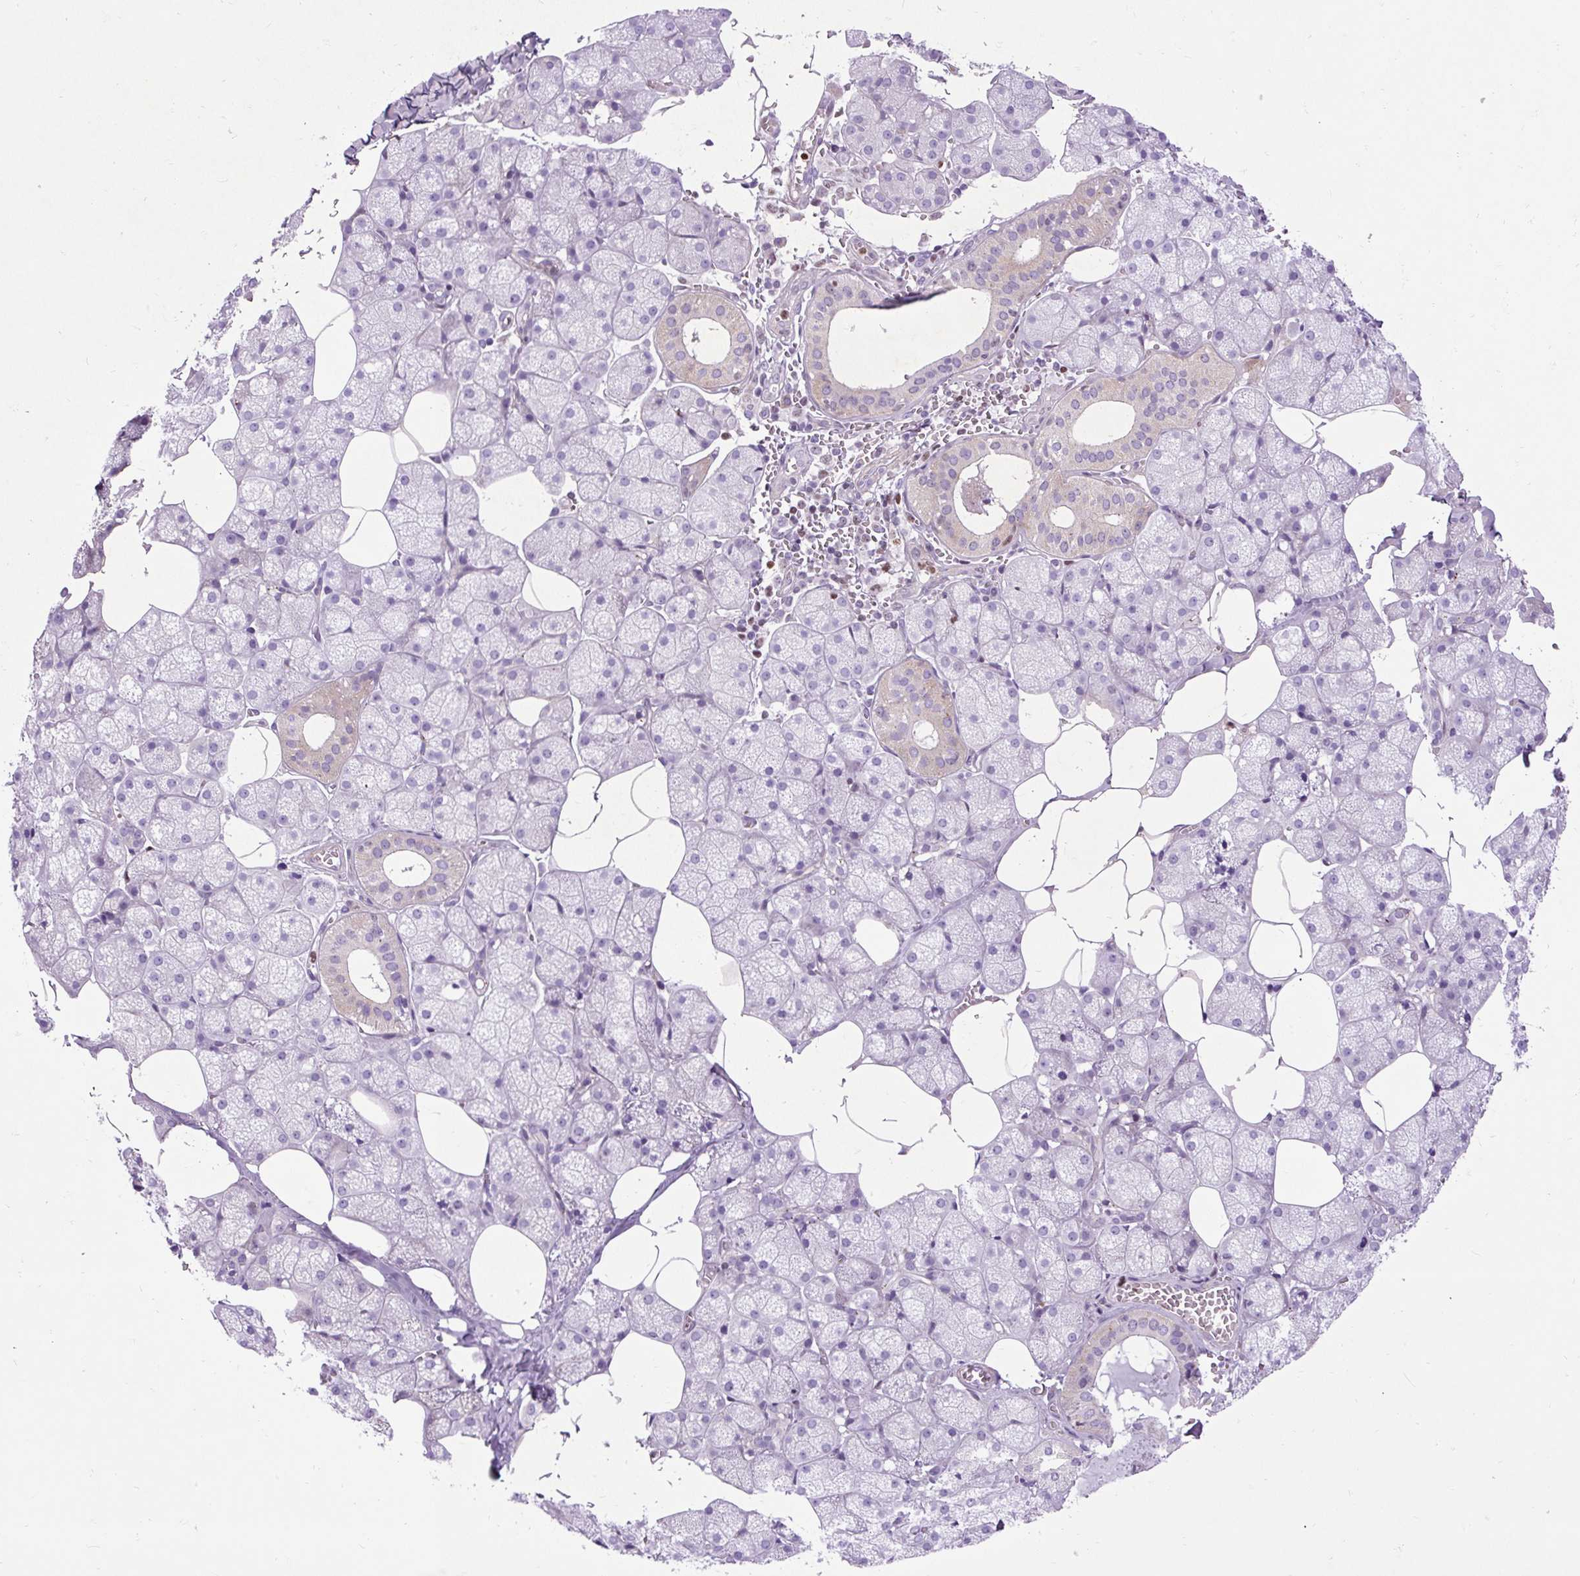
{"staining": {"intensity": "negative", "quantity": "none", "location": "none"}, "tissue": "salivary gland", "cell_type": "Glandular cells", "image_type": "normal", "snomed": [{"axis": "morphology", "description": "Normal tissue, NOS"}, {"axis": "topography", "description": "Salivary gland"}, {"axis": "topography", "description": "Peripheral nerve tissue"}], "caption": "The histopathology image exhibits no staining of glandular cells in unremarkable salivary gland.", "gene": "SPC24", "patient": {"sex": "male", "age": 38}}